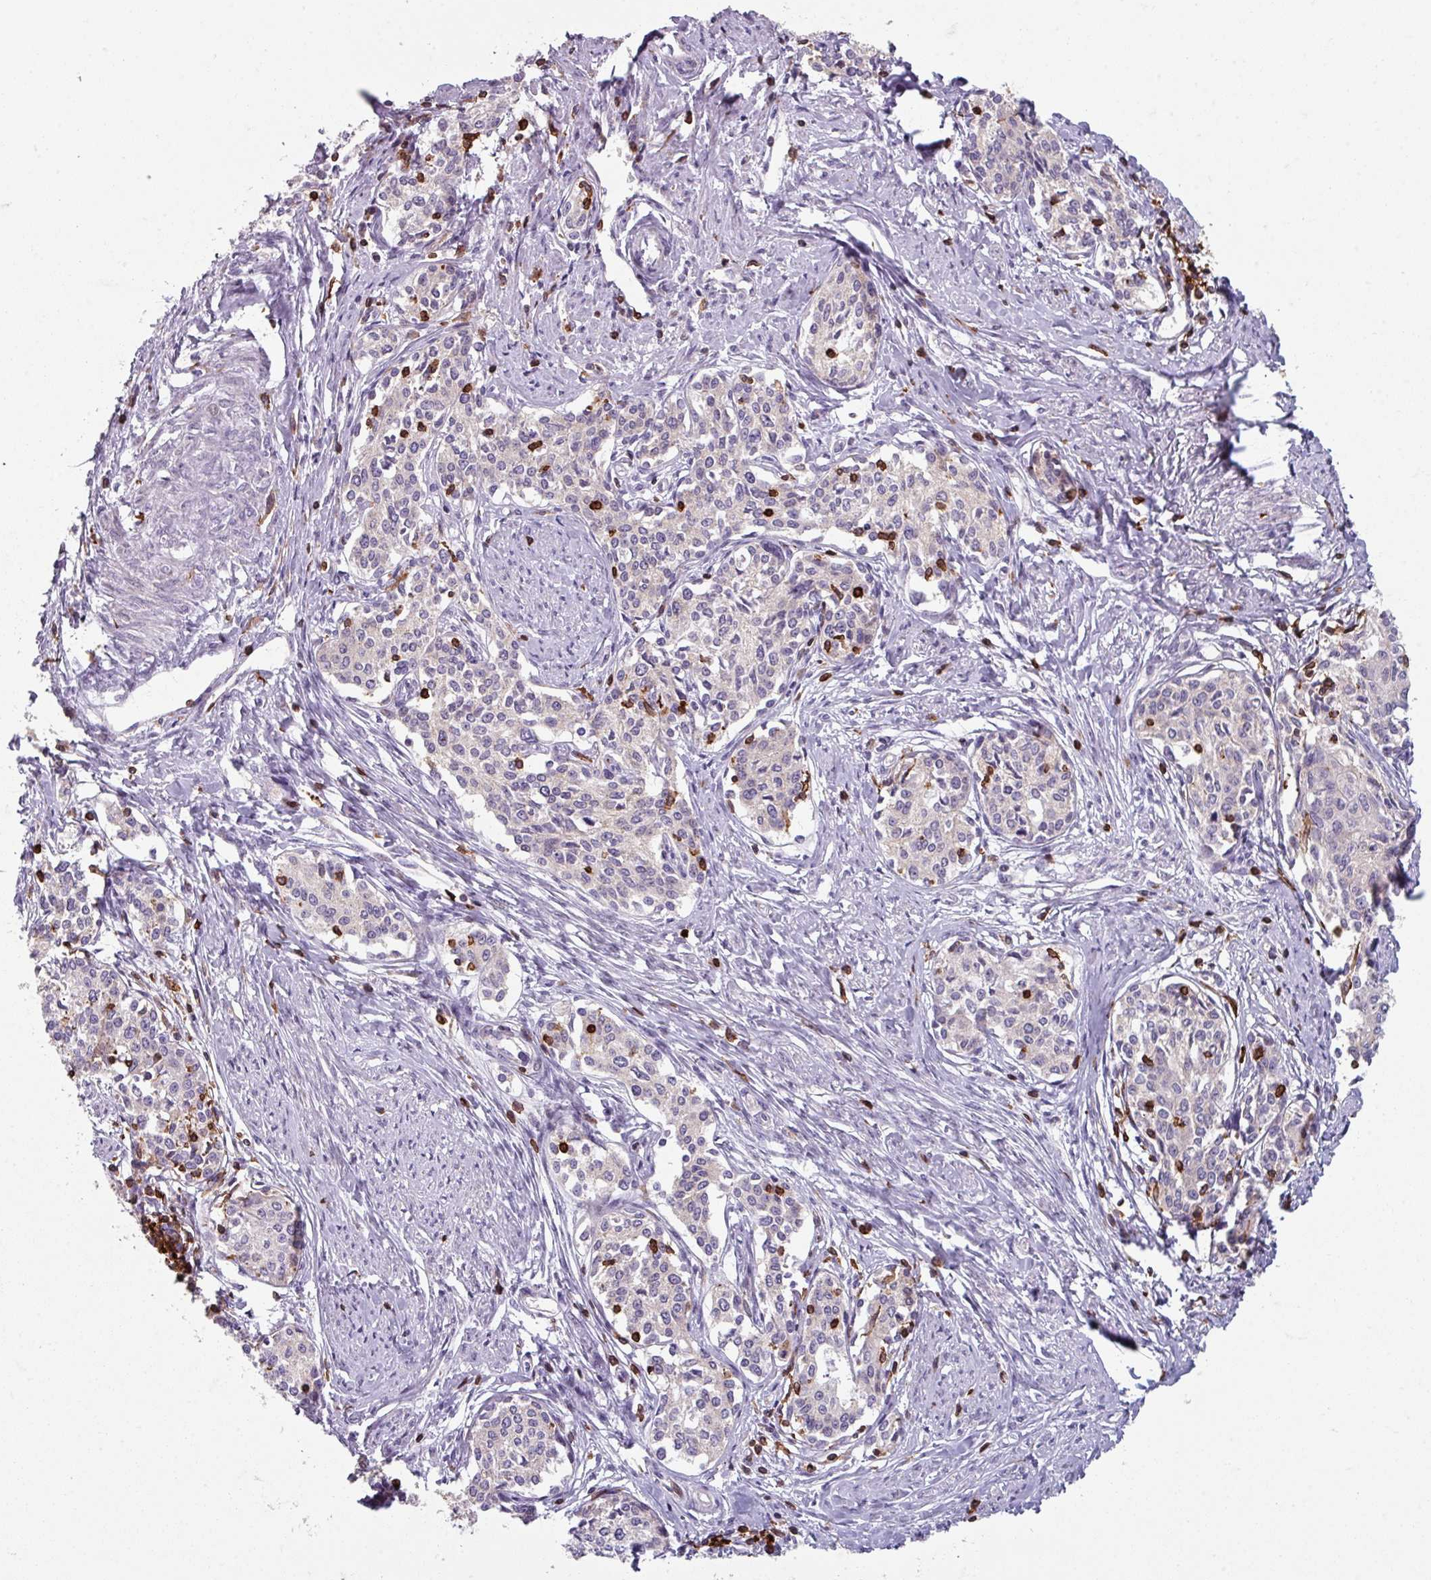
{"staining": {"intensity": "negative", "quantity": "none", "location": "none"}, "tissue": "cervical cancer", "cell_type": "Tumor cells", "image_type": "cancer", "snomed": [{"axis": "morphology", "description": "Squamous cell carcinoma, NOS"}, {"axis": "morphology", "description": "Adenocarcinoma, NOS"}, {"axis": "topography", "description": "Cervix"}], "caption": "Immunohistochemistry photomicrograph of neoplastic tissue: human cervical cancer stained with DAB displays no significant protein expression in tumor cells. (Immunohistochemistry, brightfield microscopy, high magnification).", "gene": "NEDD9", "patient": {"sex": "female", "age": 52}}